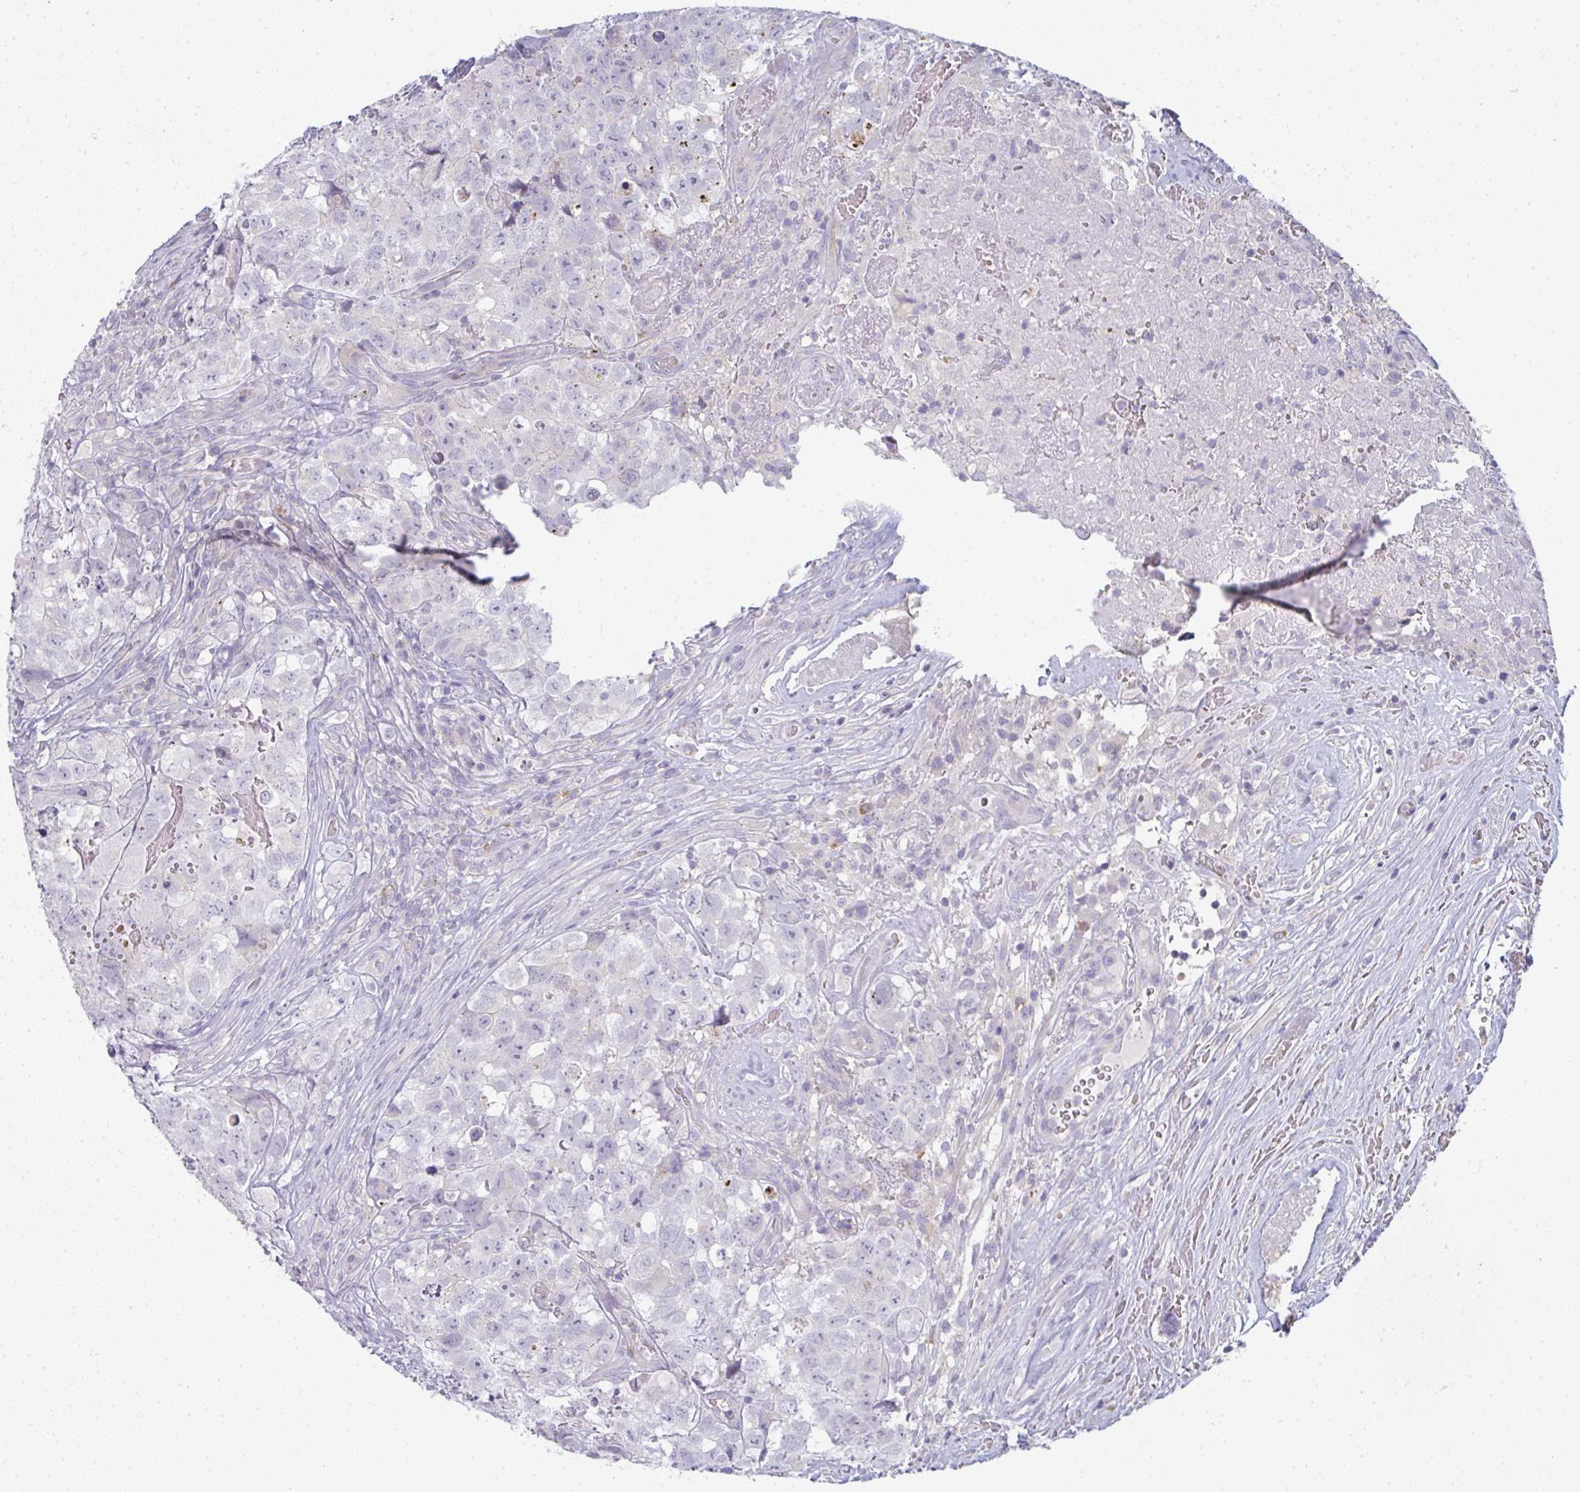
{"staining": {"intensity": "negative", "quantity": "none", "location": "none"}, "tissue": "testis cancer", "cell_type": "Tumor cells", "image_type": "cancer", "snomed": [{"axis": "morphology", "description": "Carcinoma, Embryonal, NOS"}, {"axis": "topography", "description": "Testis"}], "caption": "Tumor cells are negative for protein expression in human testis cancer. The staining is performed using DAB brown chromogen with nuclei counter-stained in using hematoxylin.", "gene": "SHB", "patient": {"sex": "male", "age": 18}}